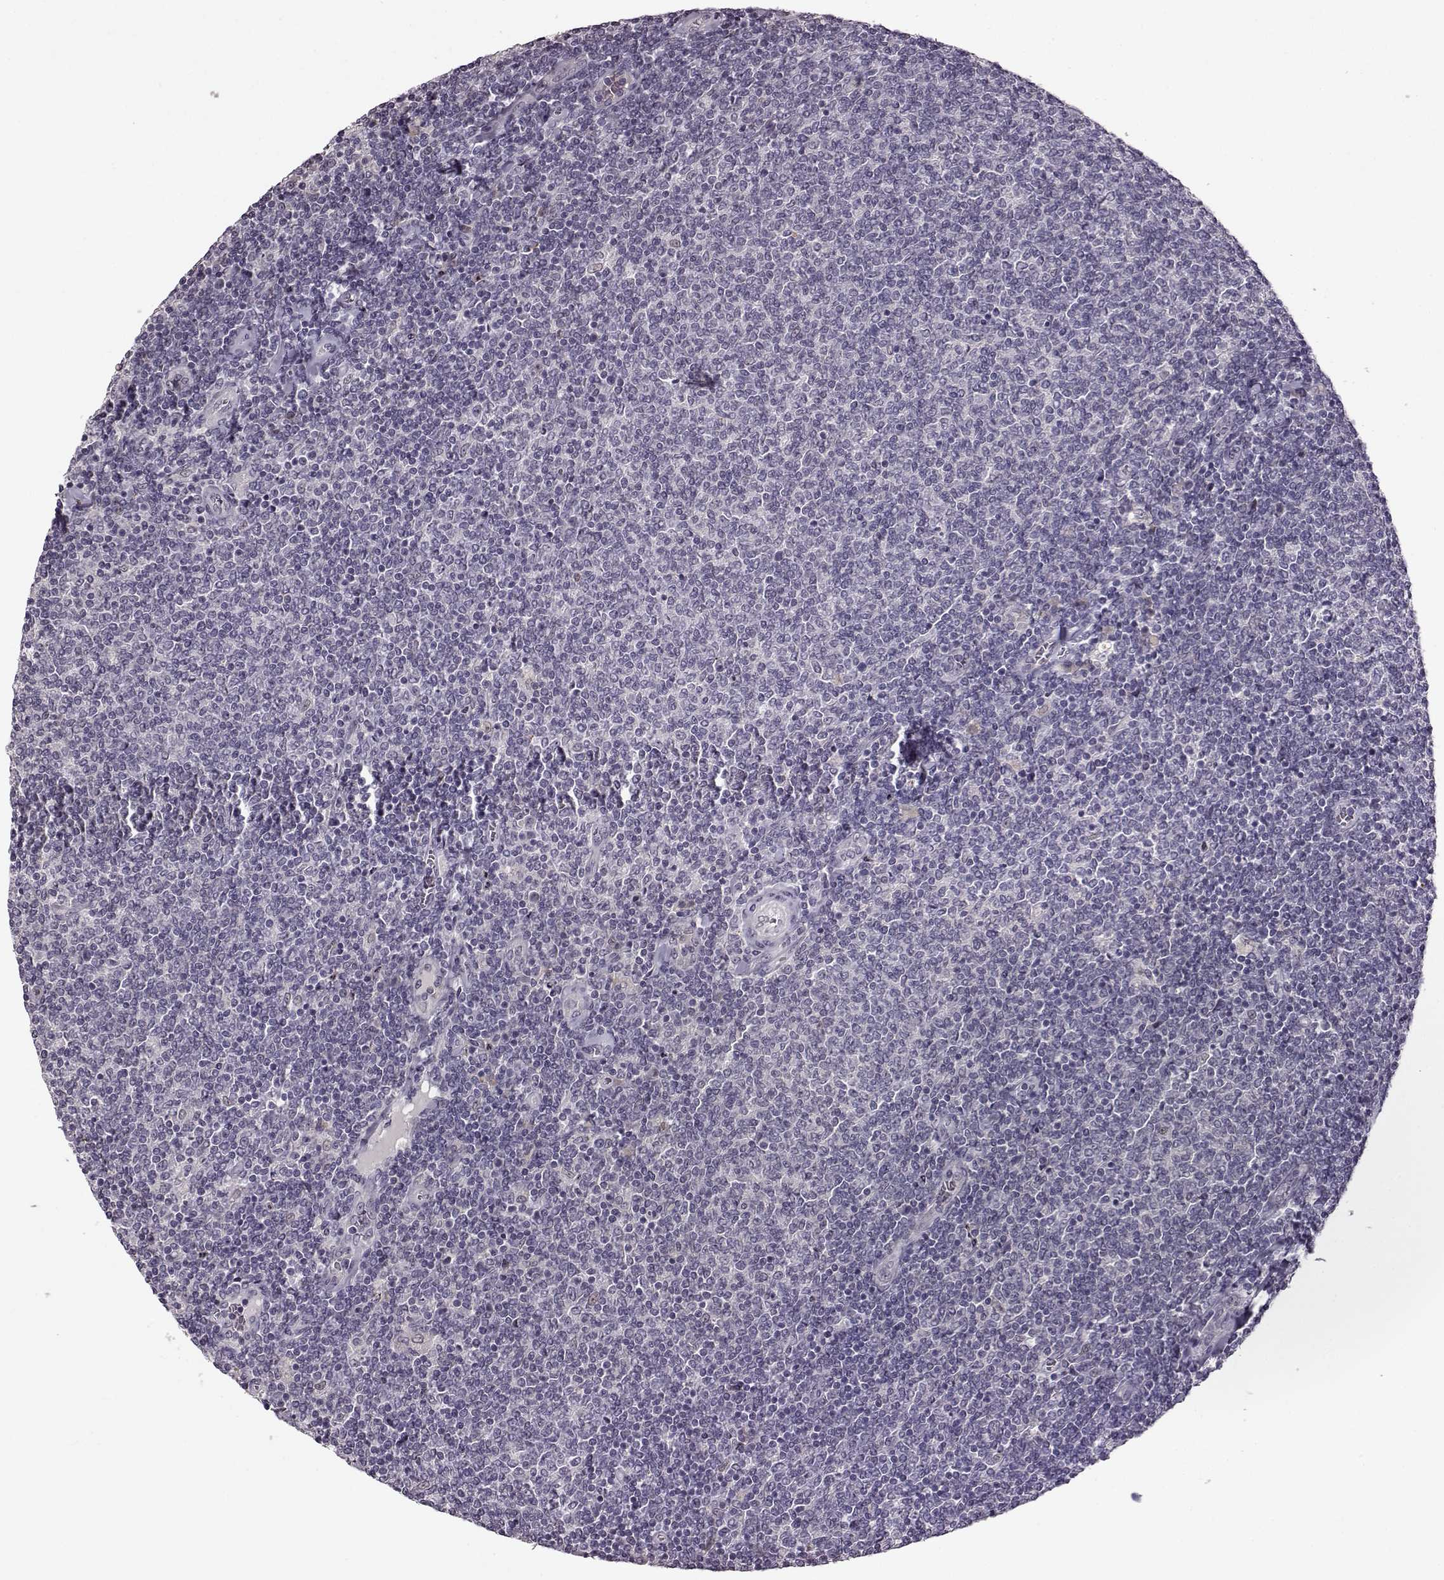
{"staining": {"intensity": "negative", "quantity": "none", "location": "none"}, "tissue": "lymphoma", "cell_type": "Tumor cells", "image_type": "cancer", "snomed": [{"axis": "morphology", "description": "Malignant lymphoma, non-Hodgkin's type, Low grade"}, {"axis": "topography", "description": "Lymph node"}], "caption": "DAB (3,3'-diaminobenzidine) immunohistochemical staining of lymphoma reveals no significant positivity in tumor cells.", "gene": "CNGA3", "patient": {"sex": "male", "age": 52}}